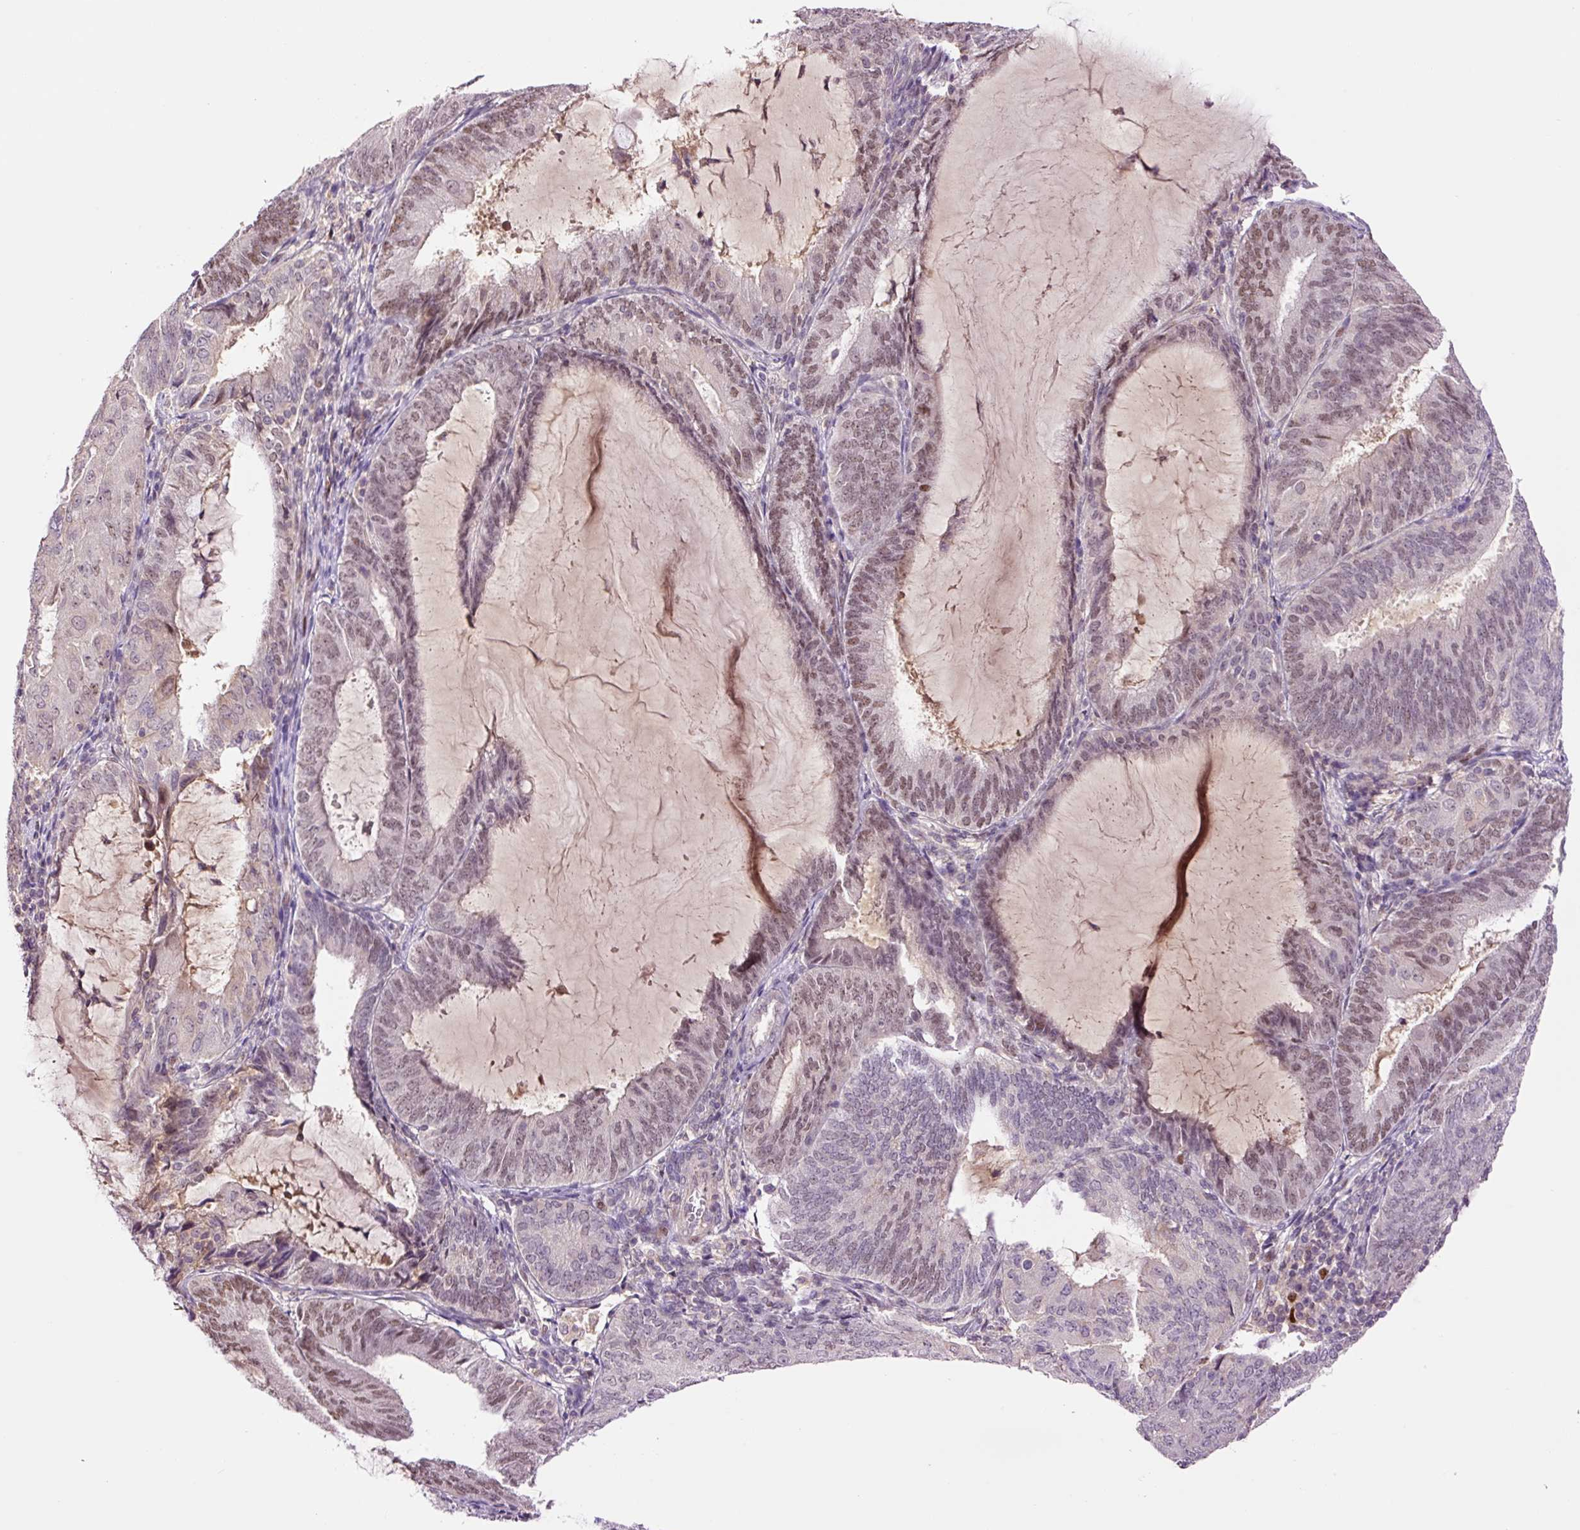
{"staining": {"intensity": "moderate", "quantity": "25%-75%", "location": "nuclear"}, "tissue": "endometrial cancer", "cell_type": "Tumor cells", "image_type": "cancer", "snomed": [{"axis": "morphology", "description": "Adenocarcinoma, NOS"}, {"axis": "topography", "description": "Endometrium"}], "caption": "A brown stain highlights moderate nuclear expression of a protein in human adenocarcinoma (endometrial) tumor cells.", "gene": "DPPA4", "patient": {"sex": "female", "age": 81}}